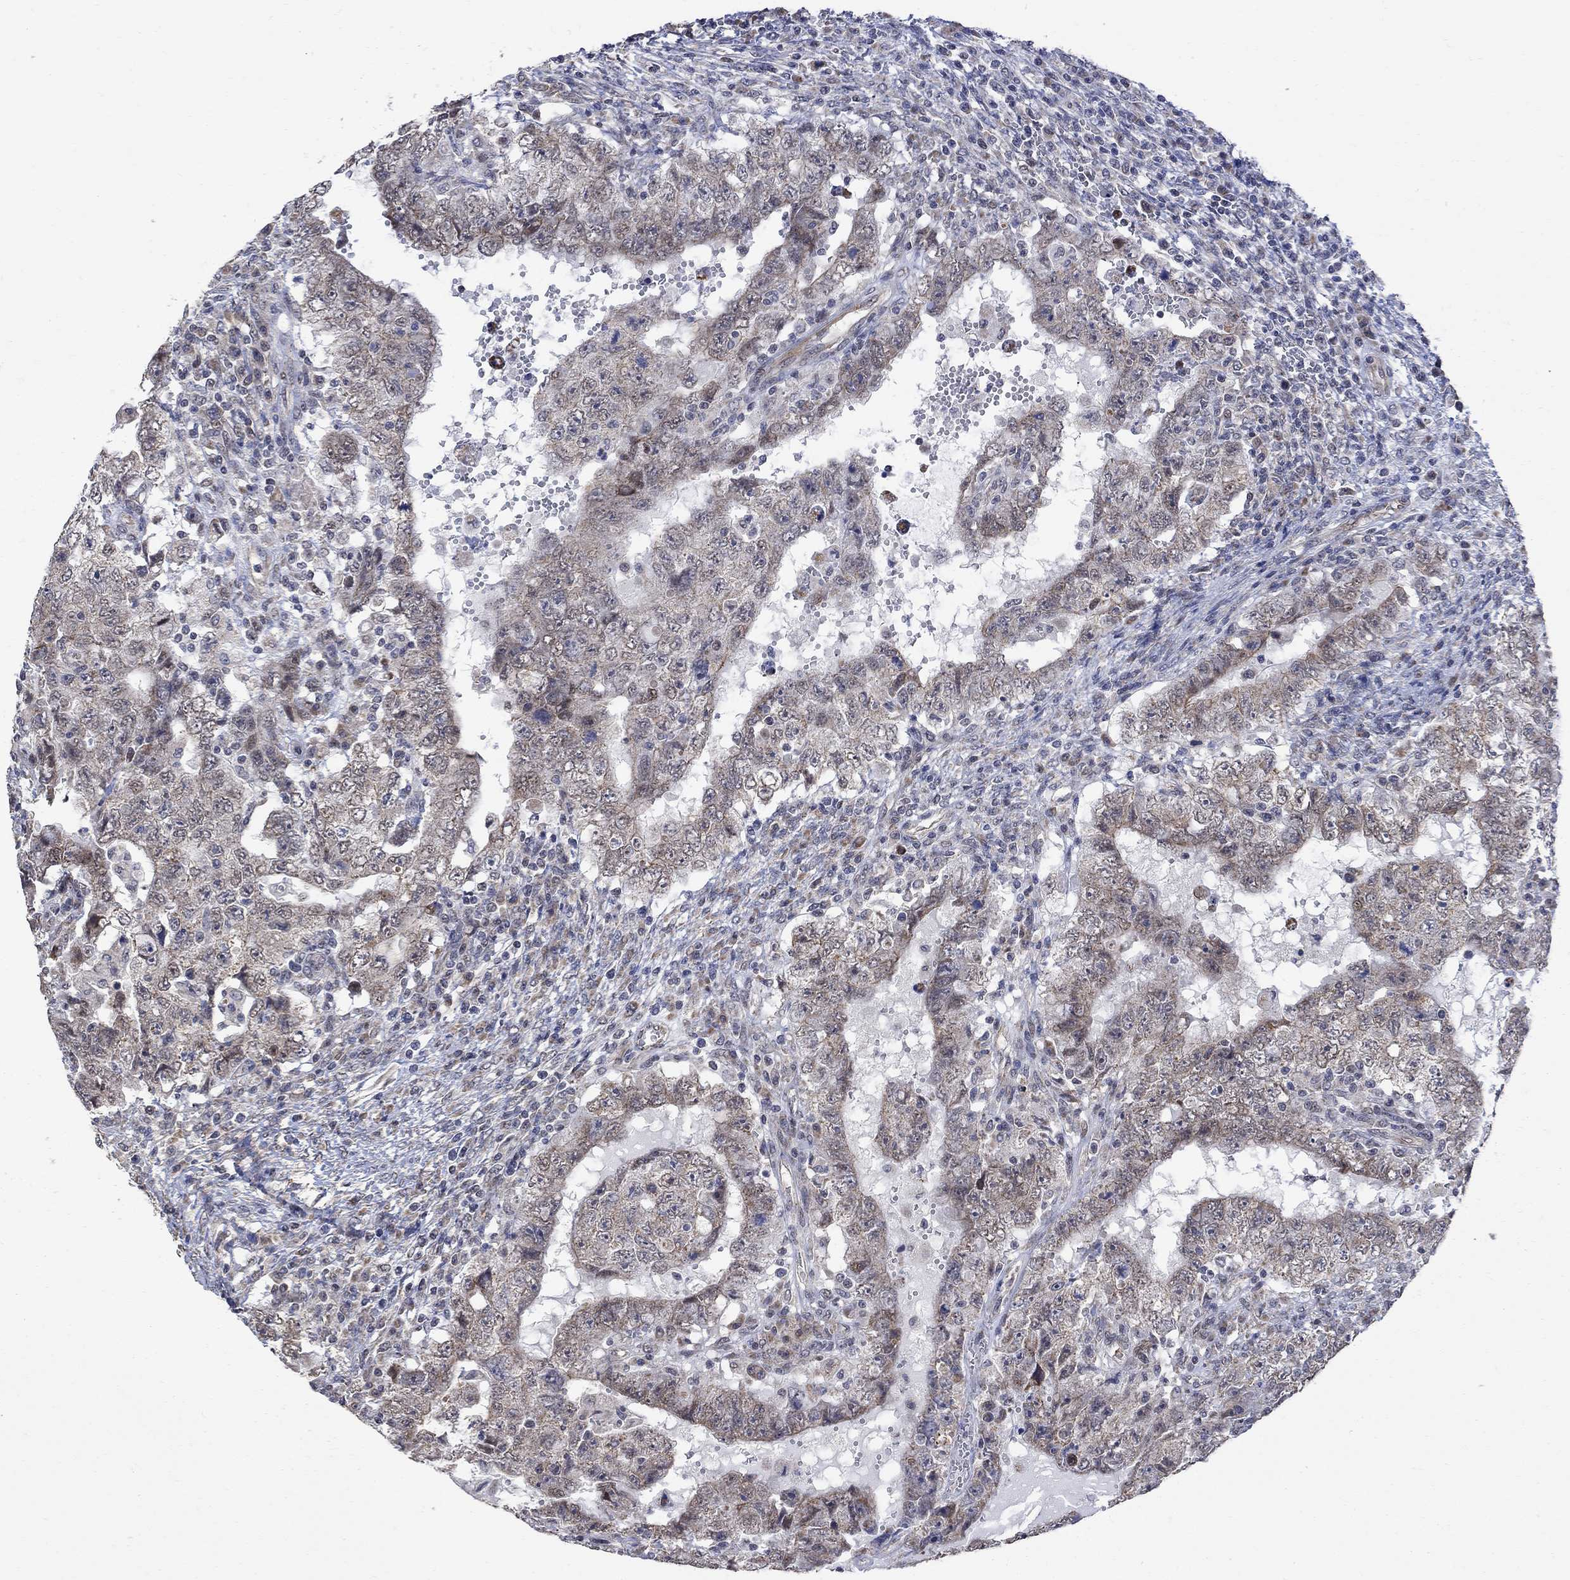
{"staining": {"intensity": "weak", "quantity": "<25%", "location": "cytoplasmic/membranous"}, "tissue": "testis cancer", "cell_type": "Tumor cells", "image_type": "cancer", "snomed": [{"axis": "morphology", "description": "Carcinoma, Embryonal, NOS"}, {"axis": "topography", "description": "Testis"}], "caption": "There is no significant expression in tumor cells of testis cancer (embryonal carcinoma).", "gene": "ANKRA2", "patient": {"sex": "male", "age": 26}}